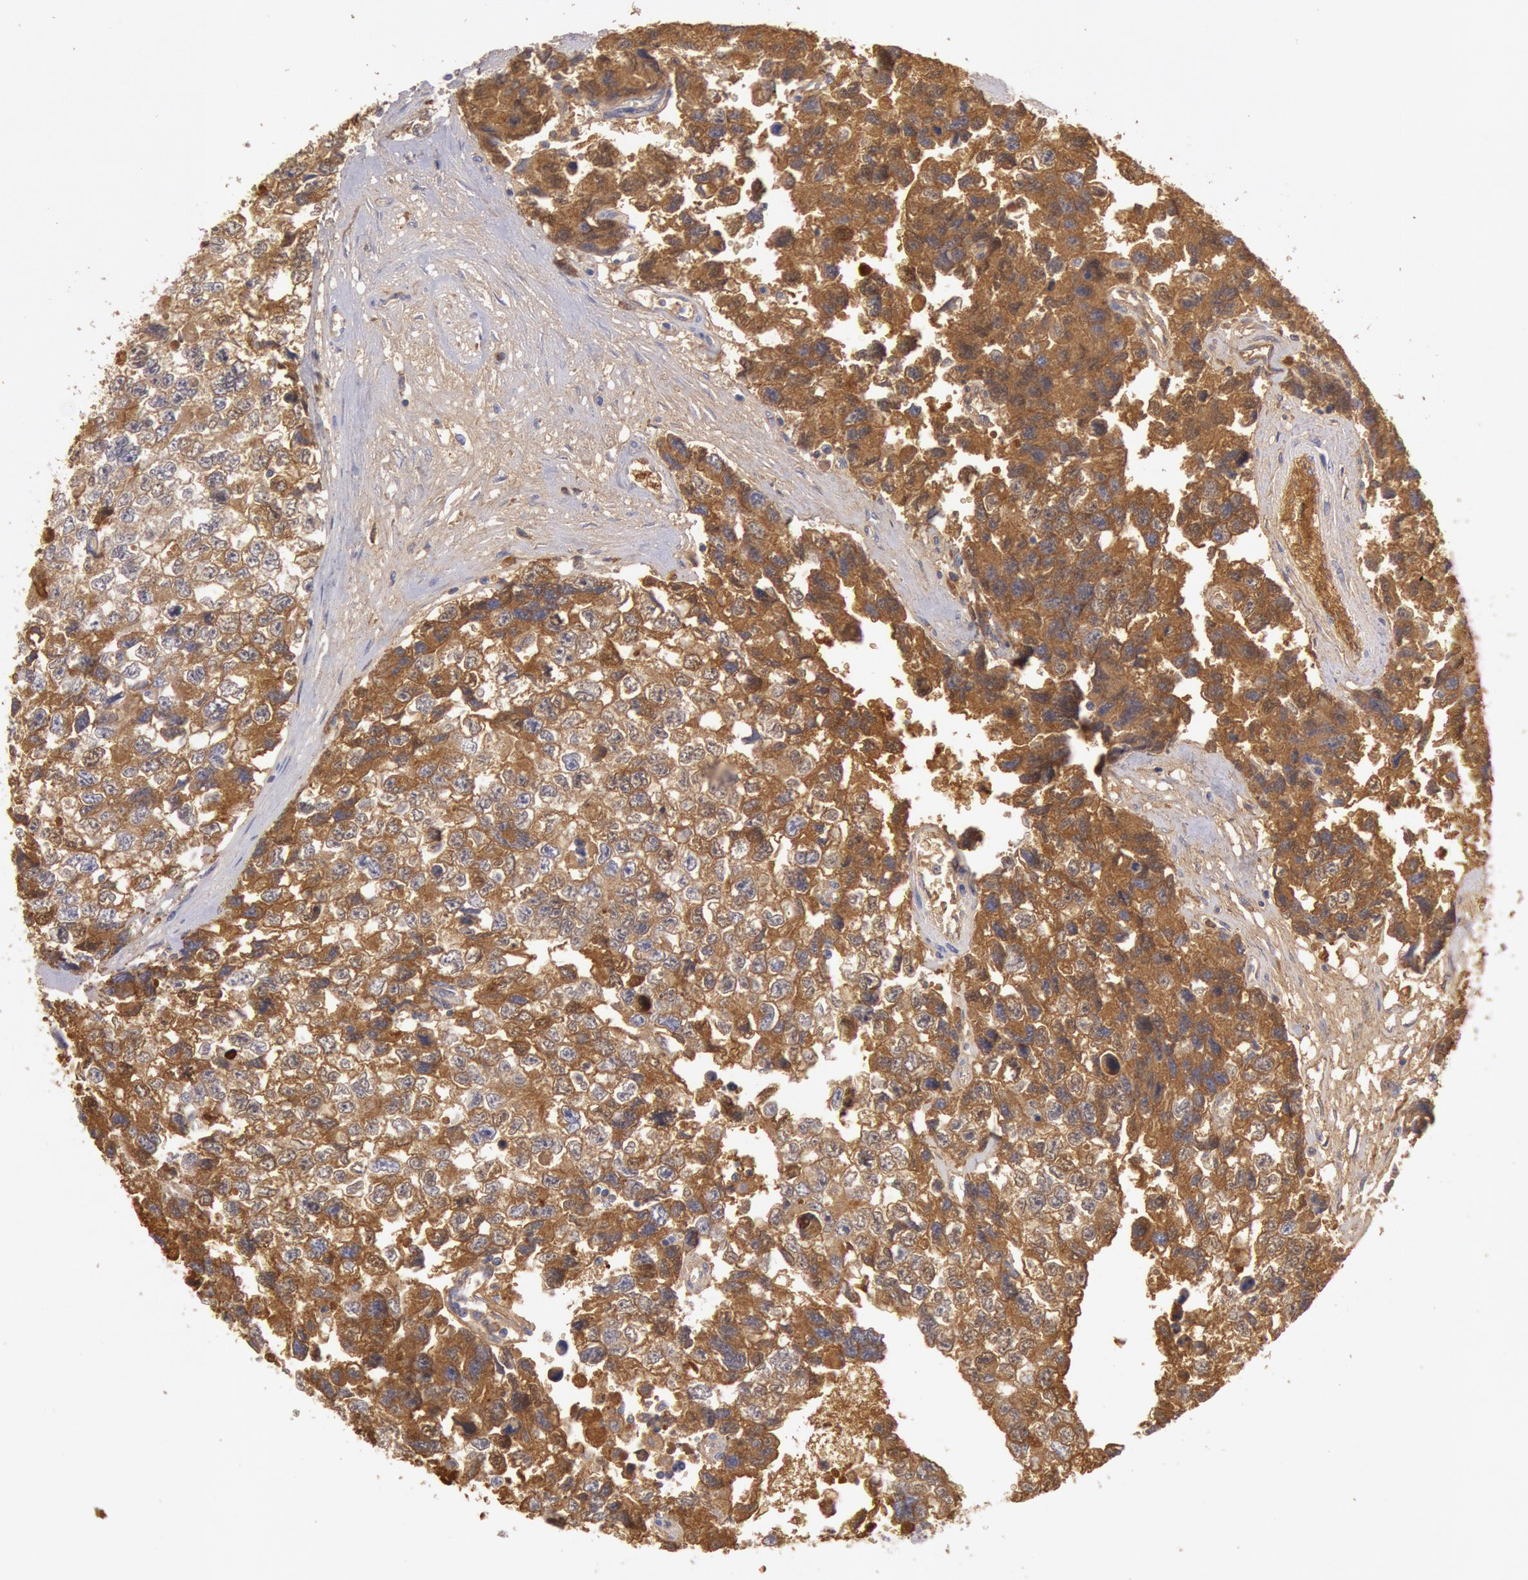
{"staining": {"intensity": "strong", "quantity": ">75%", "location": "cytoplasmic/membranous"}, "tissue": "testis cancer", "cell_type": "Tumor cells", "image_type": "cancer", "snomed": [{"axis": "morphology", "description": "Carcinoma, Embryonal, NOS"}, {"axis": "topography", "description": "Testis"}], "caption": "High-magnification brightfield microscopy of embryonal carcinoma (testis) stained with DAB (3,3'-diaminobenzidine) (brown) and counterstained with hematoxylin (blue). tumor cells exhibit strong cytoplasmic/membranous expression is present in about>75% of cells.", "gene": "IGHA1", "patient": {"sex": "male", "age": 31}}